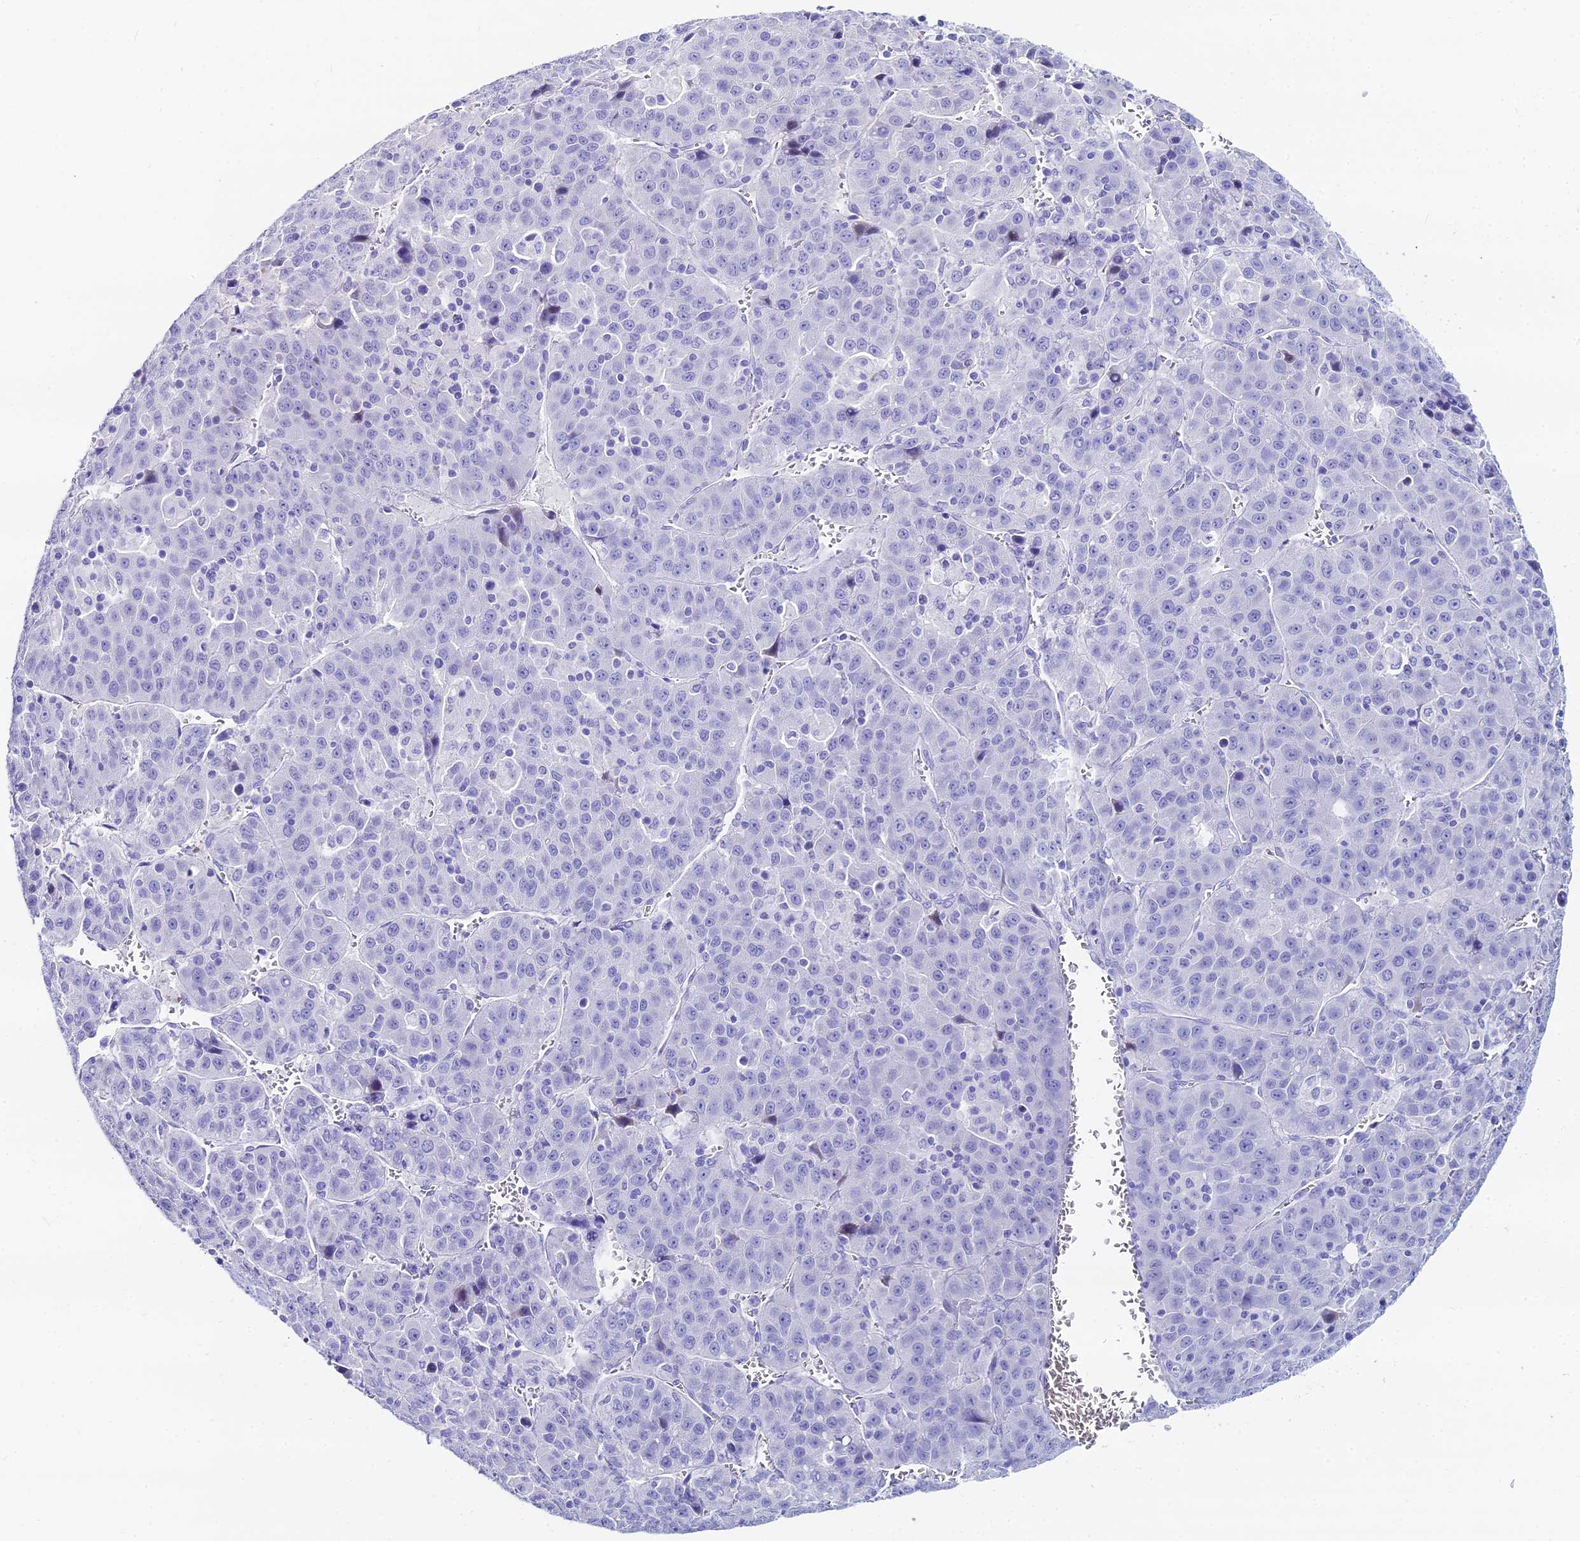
{"staining": {"intensity": "negative", "quantity": "none", "location": "none"}, "tissue": "liver cancer", "cell_type": "Tumor cells", "image_type": "cancer", "snomed": [{"axis": "morphology", "description": "Carcinoma, Hepatocellular, NOS"}, {"axis": "topography", "description": "Liver"}], "caption": "A photomicrograph of human liver cancer is negative for staining in tumor cells.", "gene": "HSPA1L", "patient": {"sex": "female", "age": 53}}